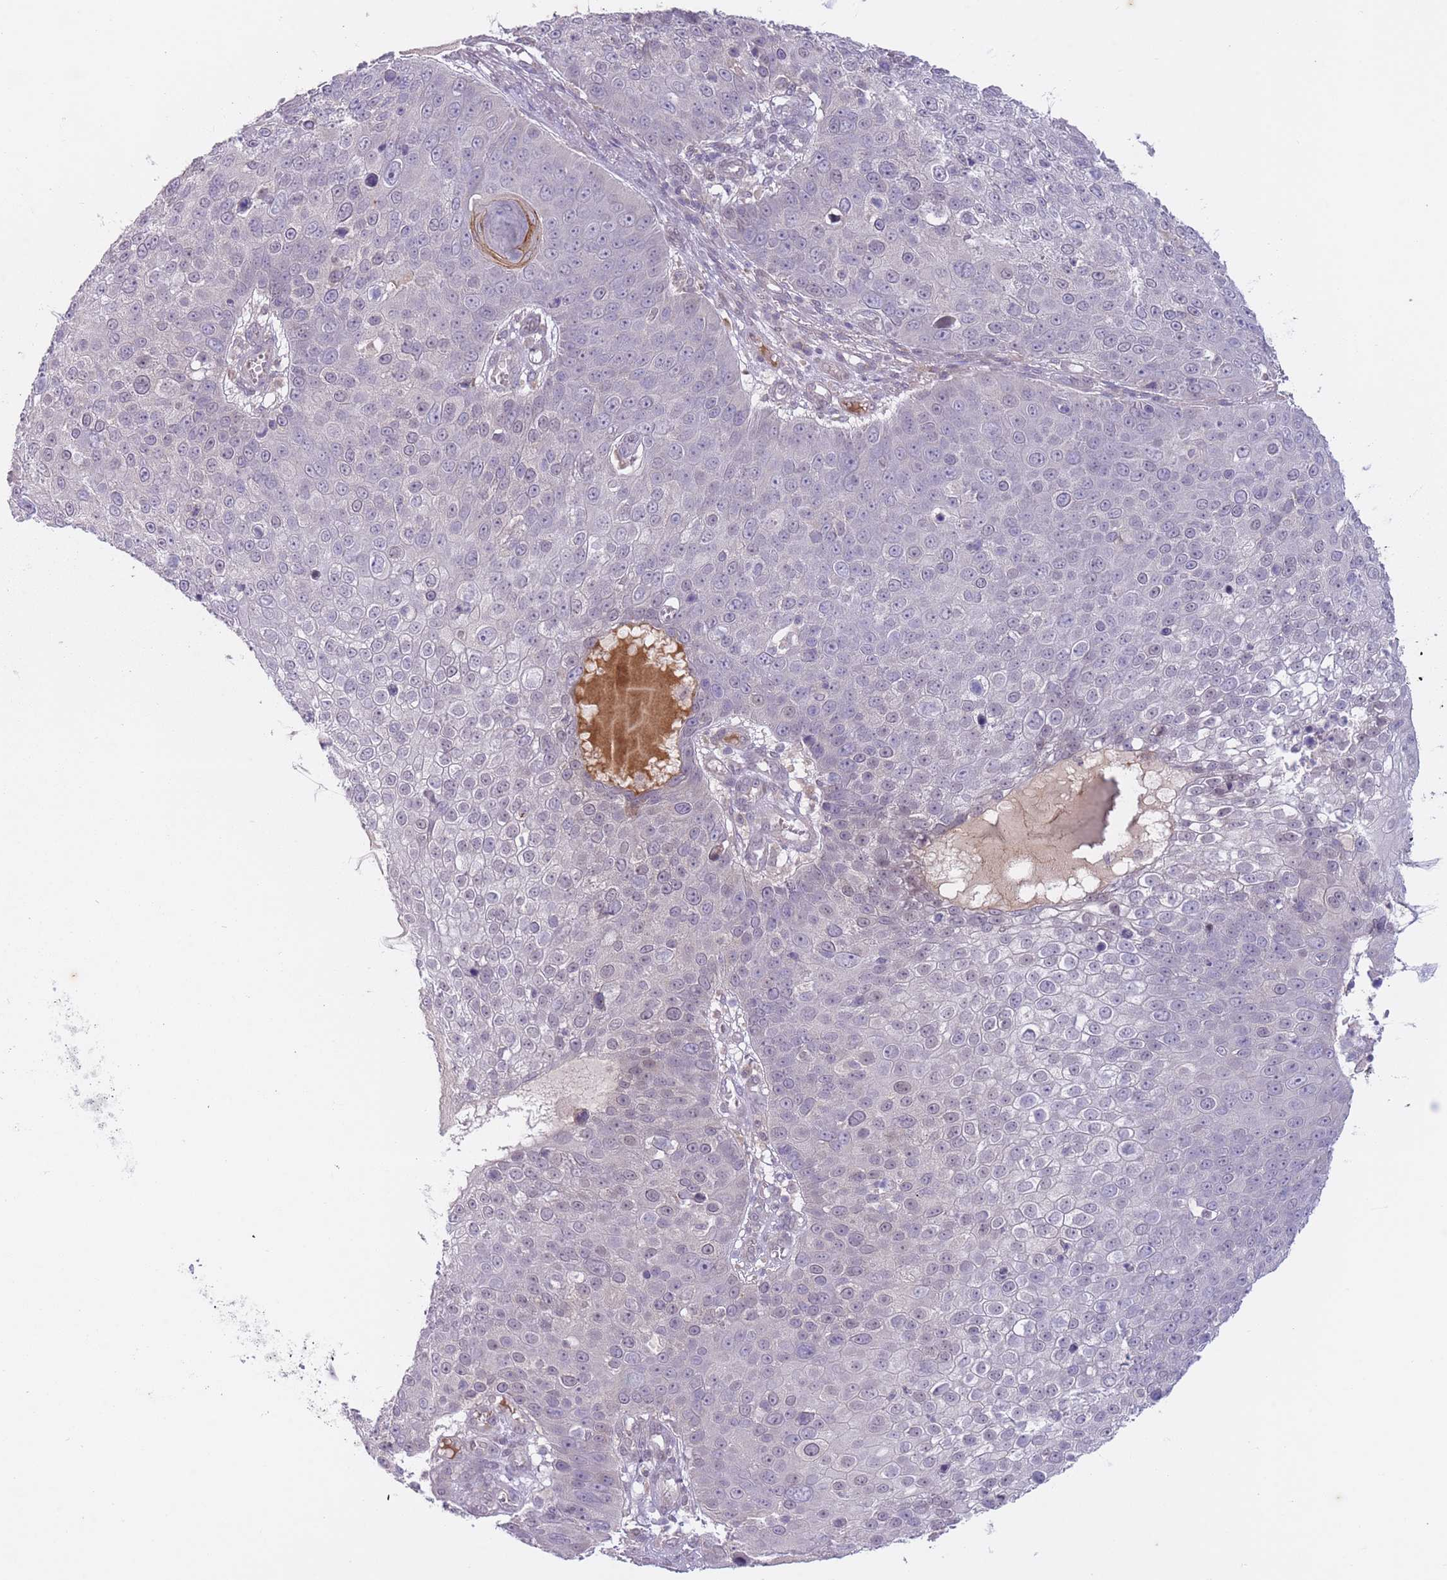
{"staining": {"intensity": "negative", "quantity": "none", "location": "none"}, "tissue": "skin cancer", "cell_type": "Tumor cells", "image_type": "cancer", "snomed": [{"axis": "morphology", "description": "Squamous cell carcinoma, NOS"}, {"axis": "topography", "description": "Skin"}], "caption": "IHC micrograph of neoplastic tissue: human squamous cell carcinoma (skin) stained with DAB (3,3'-diaminobenzidine) displays no significant protein expression in tumor cells. Nuclei are stained in blue.", "gene": "ARPIN", "patient": {"sex": "male", "age": 71}}